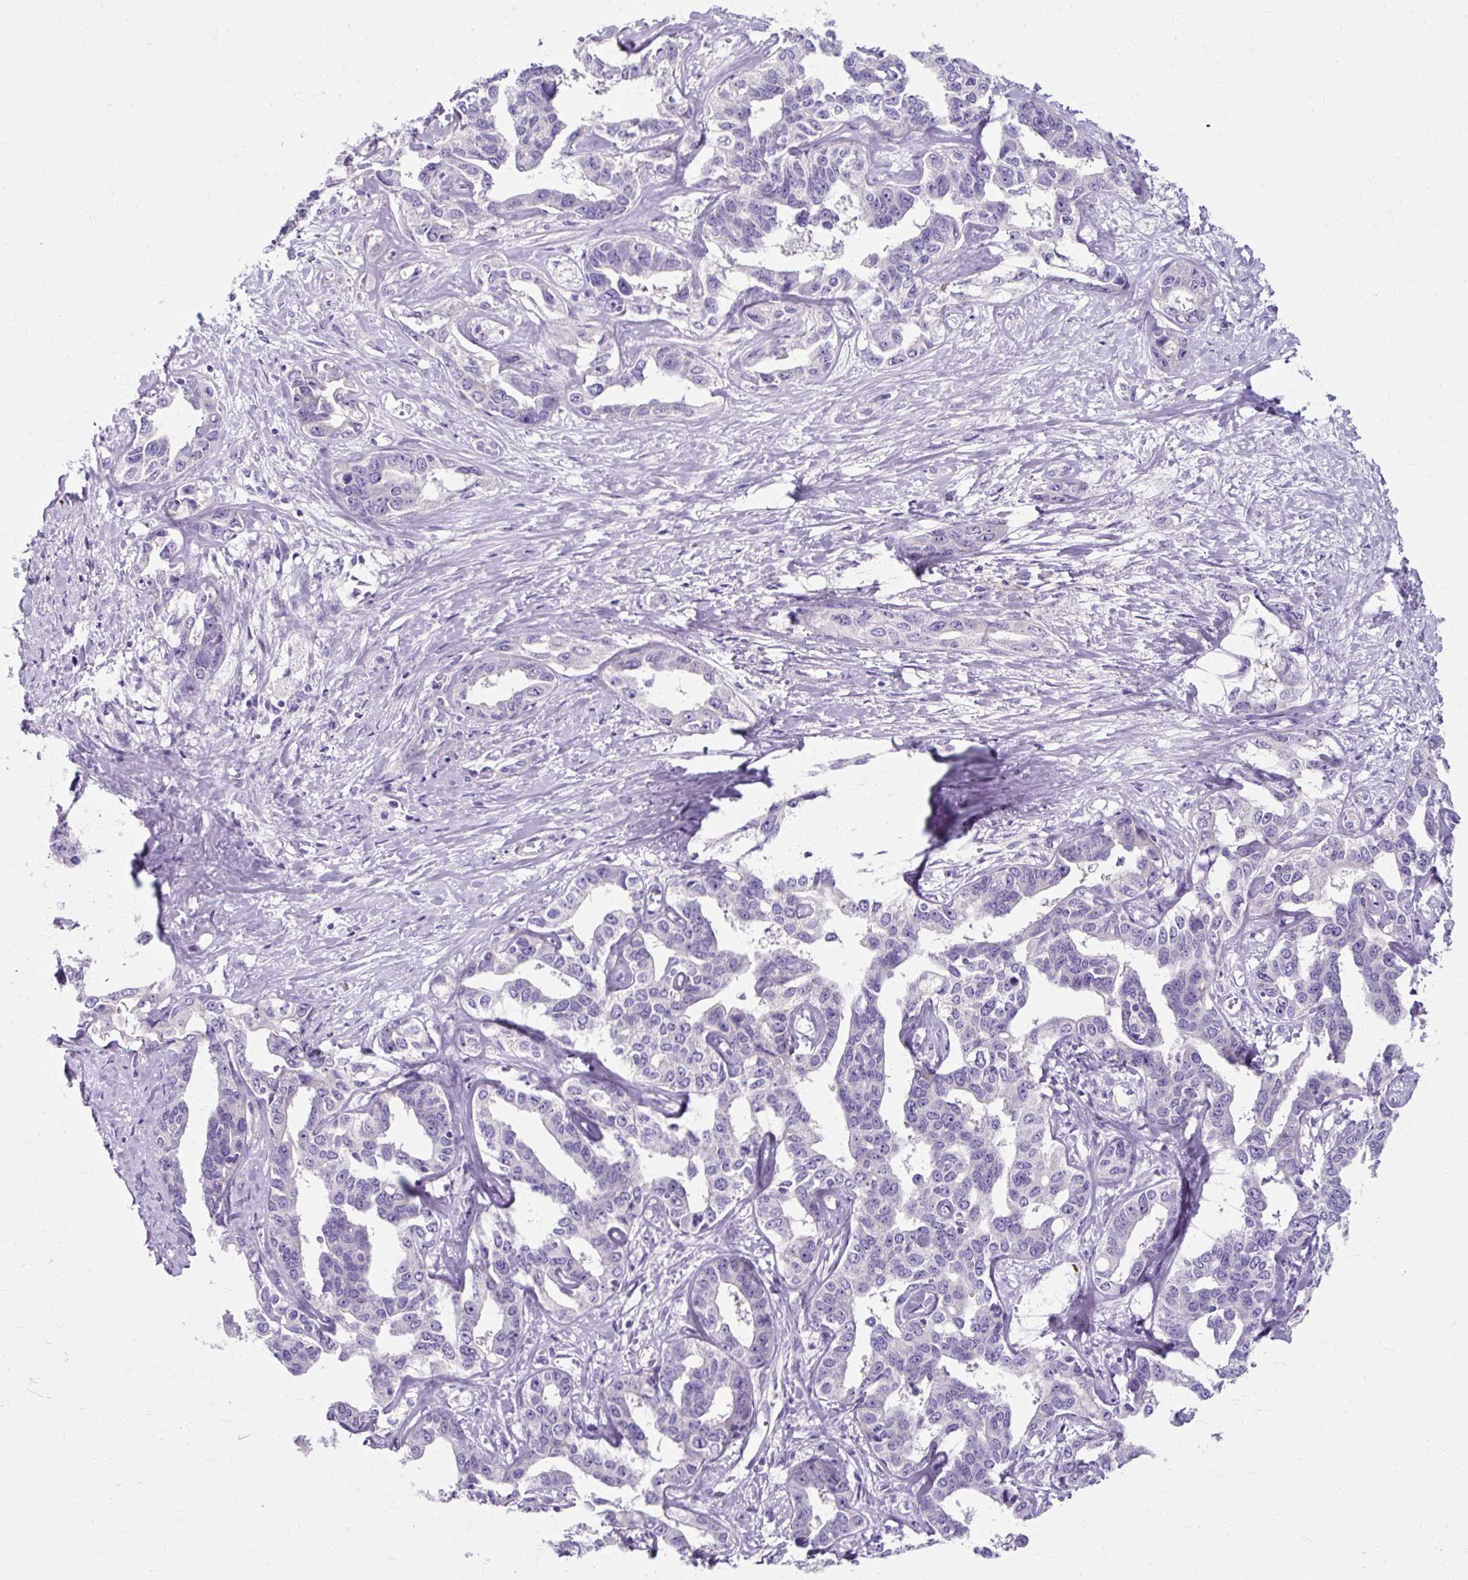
{"staining": {"intensity": "negative", "quantity": "none", "location": "none"}, "tissue": "liver cancer", "cell_type": "Tumor cells", "image_type": "cancer", "snomed": [{"axis": "morphology", "description": "Cholangiocarcinoma"}, {"axis": "topography", "description": "Liver"}], "caption": "Immunohistochemistry (IHC) of human liver cancer reveals no staining in tumor cells.", "gene": "ZNF555", "patient": {"sex": "male", "age": 59}}